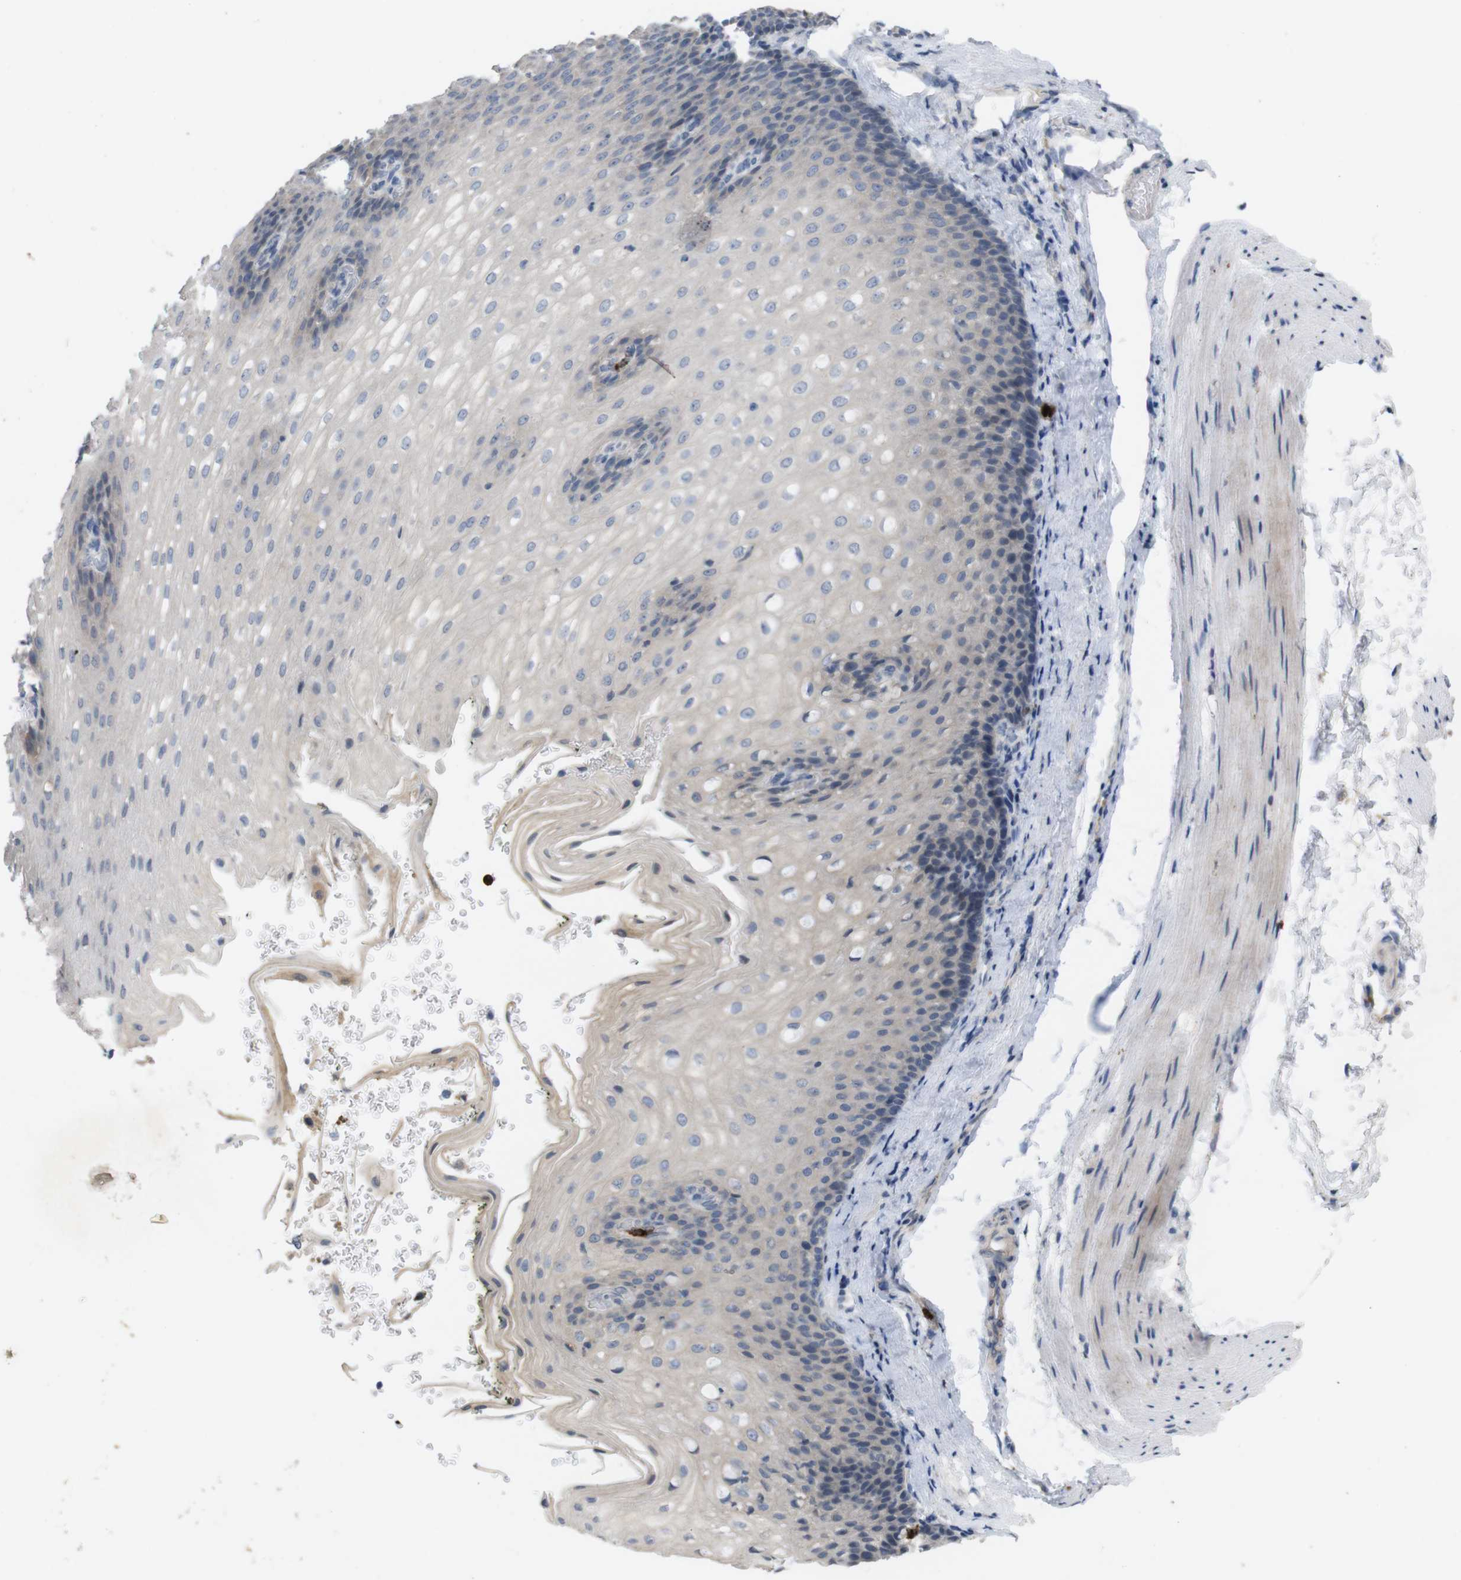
{"staining": {"intensity": "negative", "quantity": "none", "location": "none"}, "tissue": "esophagus", "cell_type": "Squamous epithelial cells", "image_type": "normal", "snomed": [{"axis": "morphology", "description": "Normal tissue, NOS"}, {"axis": "topography", "description": "Esophagus"}], "caption": "The IHC image has no significant positivity in squamous epithelial cells of esophagus.", "gene": "TSPAN14", "patient": {"sex": "male", "age": 48}}